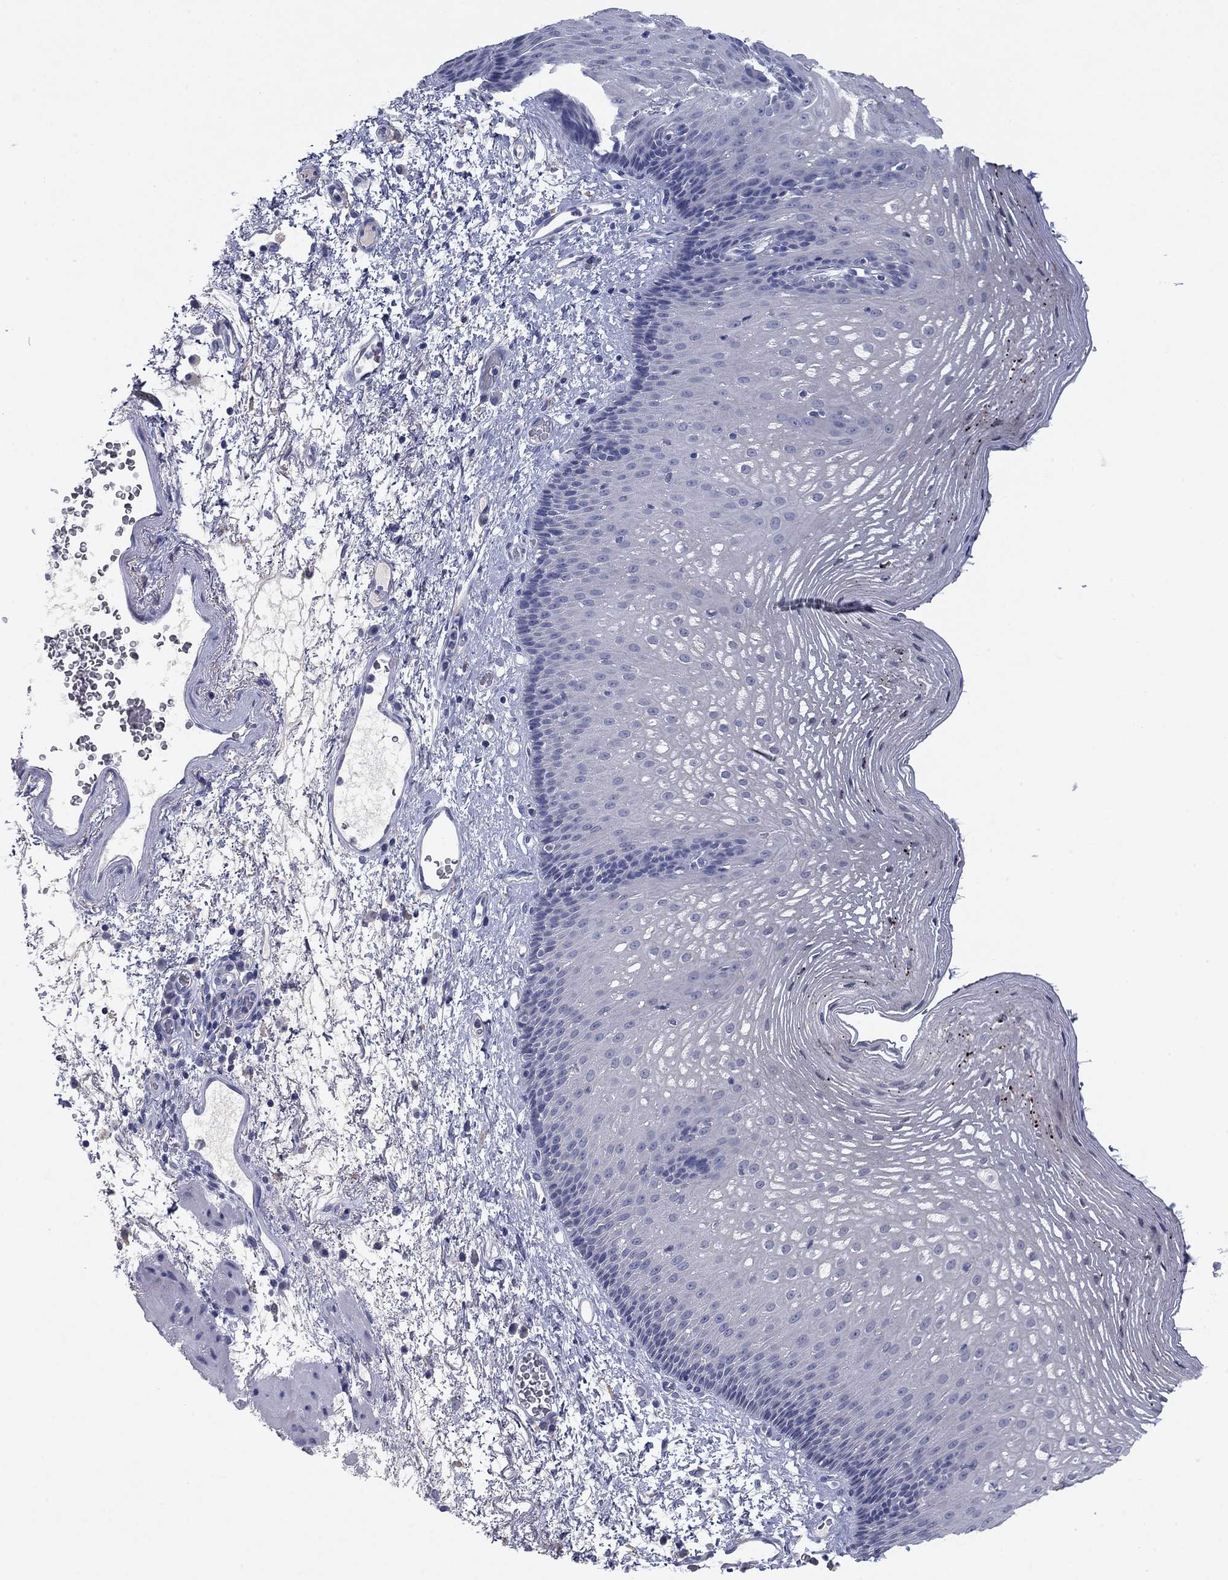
{"staining": {"intensity": "negative", "quantity": "none", "location": "none"}, "tissue": "esophagus", "cell_type": "Squamous epithelial cells", "image_type": "normal", "snomed": [{"axis": "morphology", "description": "Normal tissue, NOS"}, {"axis": "topography", "description": "Esophagus"}], "caption": "The immunohistochemistry micrograph has no significant expression in squamous epithelial cells of esophagus.", "gene": "CNTNAP4", "patient": {"sex": "male", "age": 76}}